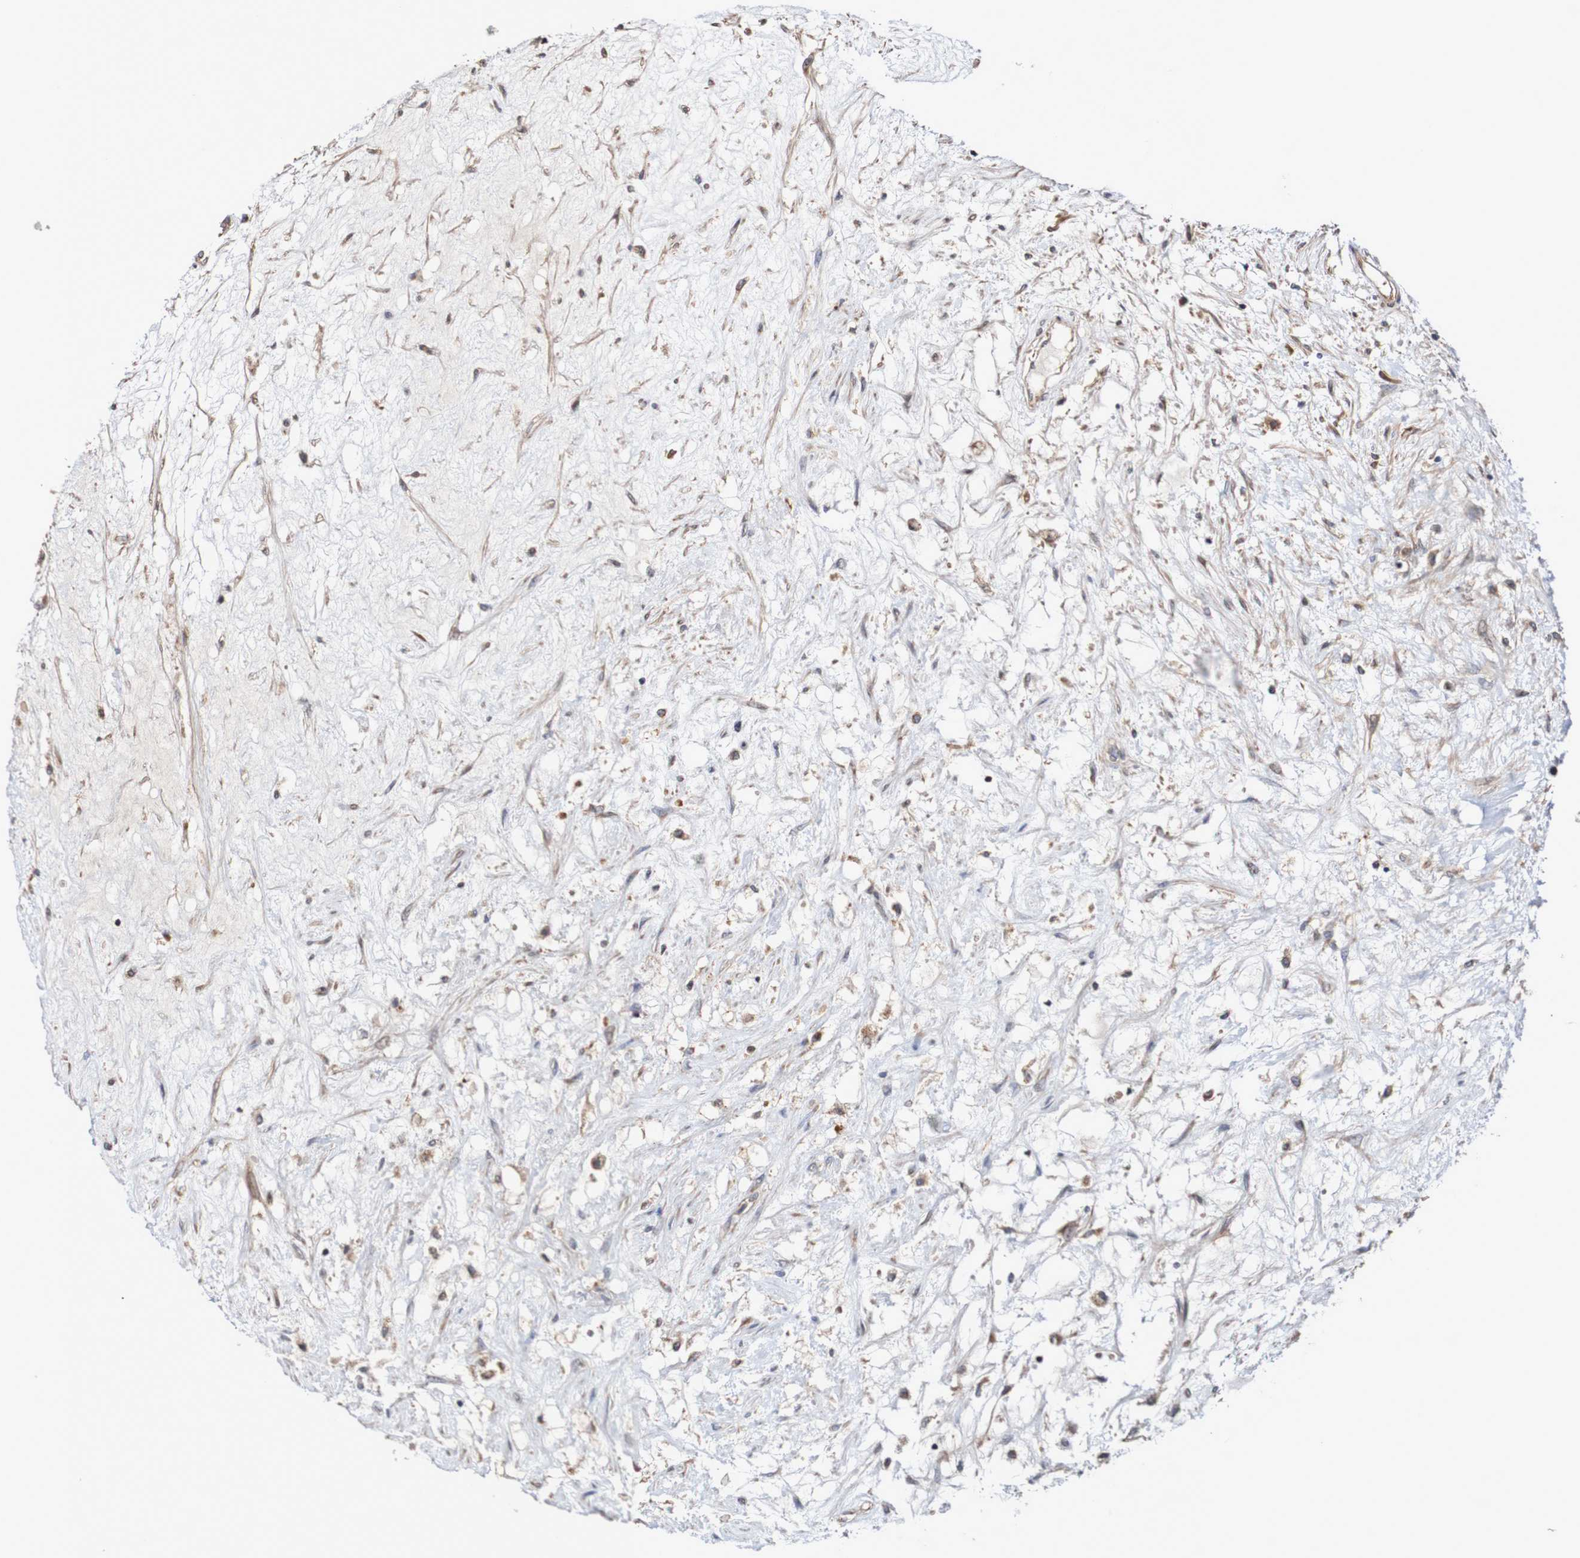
{"staining": {"intensity": "weak", "quantity": ">75%", "location": "cytoplasmic/membranous"}, "tissue": "renal cancer", "cell_type": "Tumor cells", "image_type": "cancer", "snomed": [{"axis": "morphology", "description": "Adenocarcinoma, NOS"}, {"axis": "topography", "description": "Kidney"}], "caption": "Renal cancer (adenocarcinoma) stained for a protein (brown) displays weak cytoplasmic/membranous positive positivity in about >75% of tumor cells.", "gene": "PHPT1", "patient": {"sex": "male", "age": 68}}